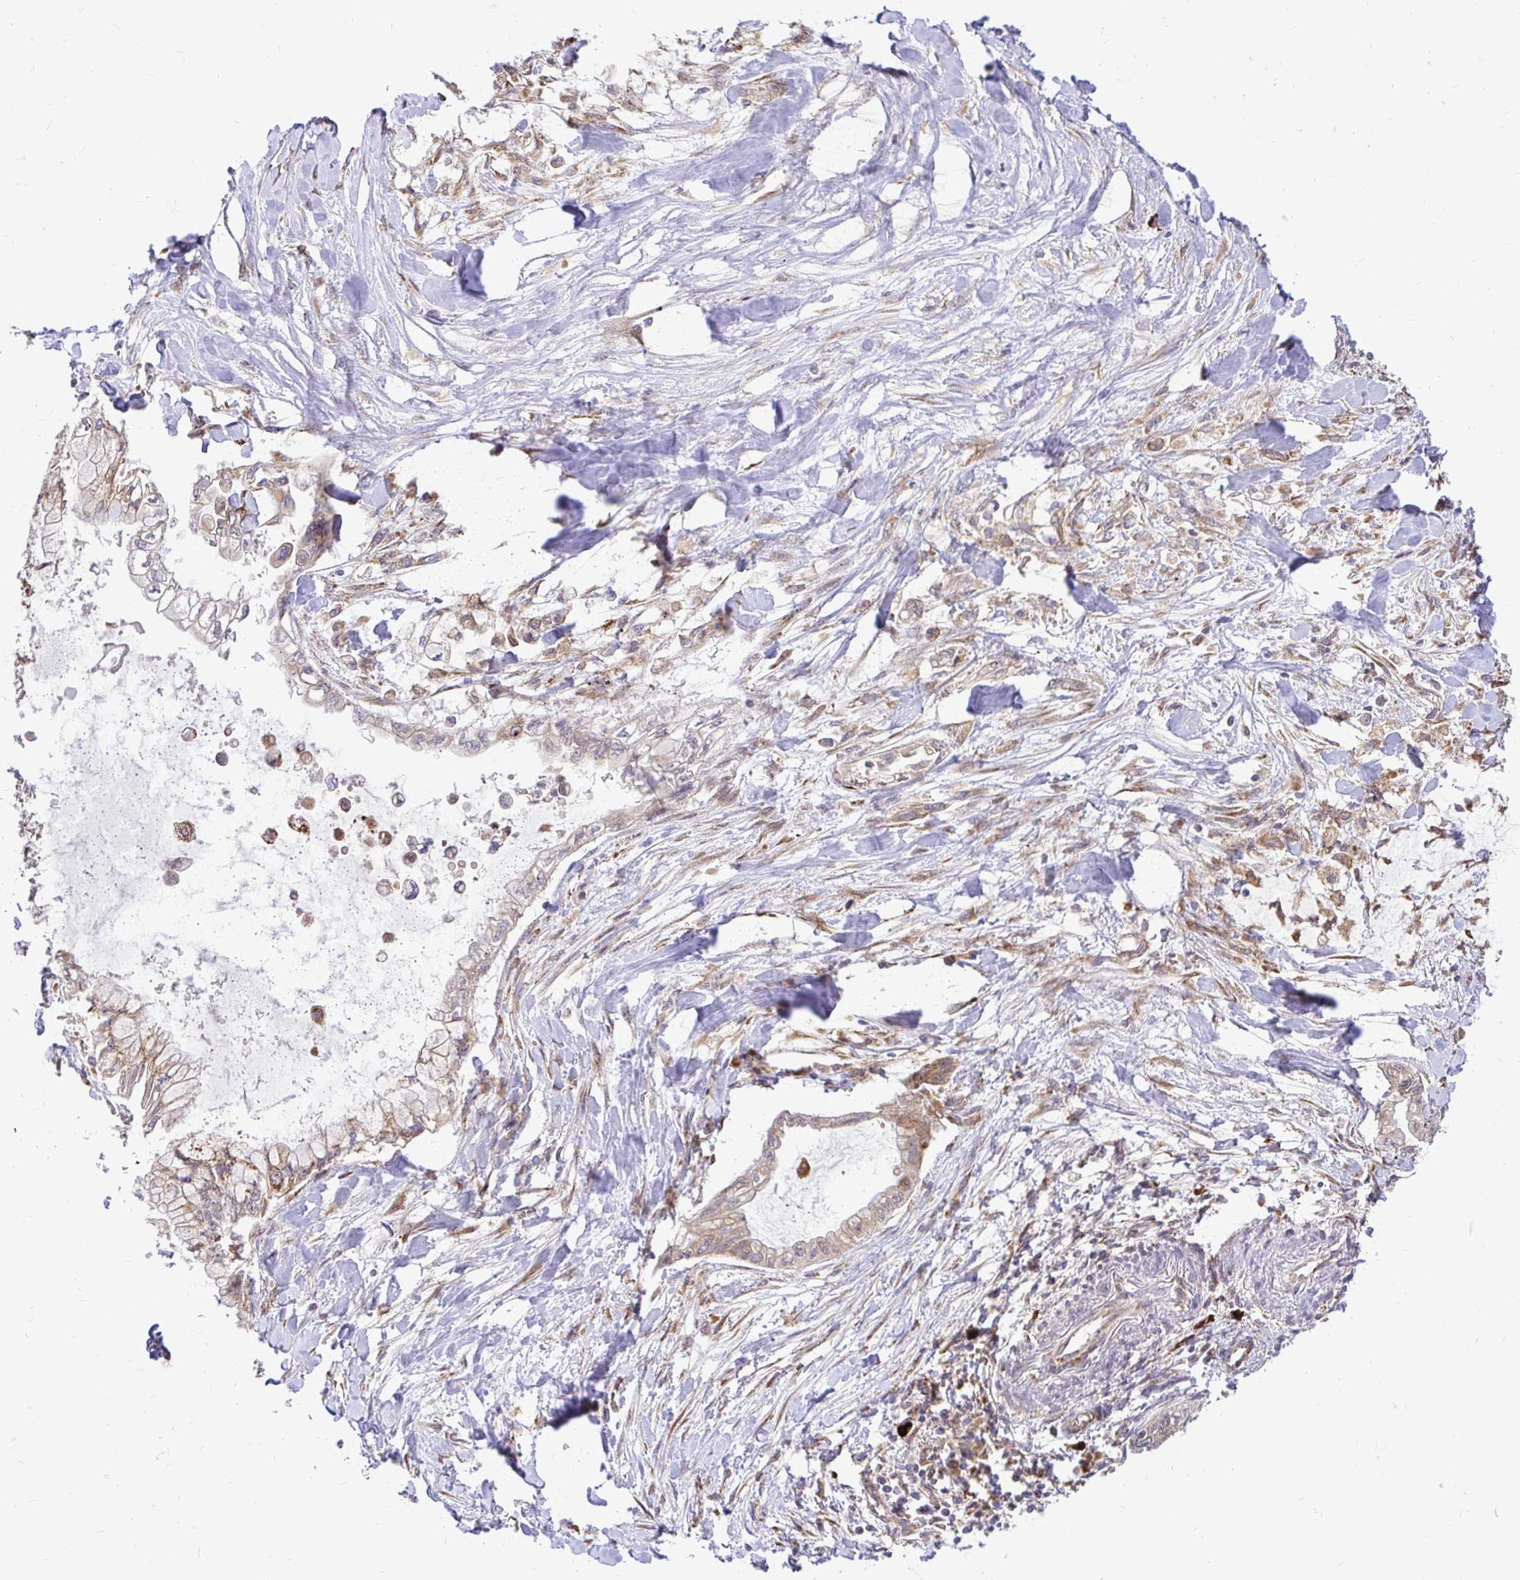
{"staining": {"intensity": "weak", "quantity": "<25%", "location": "cytoplasmic/membranous"}, "tissue": "pancreatic cancer", "cell_type": "Tumor cells", "image_type": "cancer", "snomed": [{"axis": "morphology", "description": "Adenocarcinoma, NOS"}, {"axis": "topography", "description": "Pancreas"}], "caption": "This is an immunohistochemistry histopathology image of pancreatic cancer. There is no expression in tumor cells.", "gene": "NAALAD2", "patient": {"sex": "male", "age": 48}}